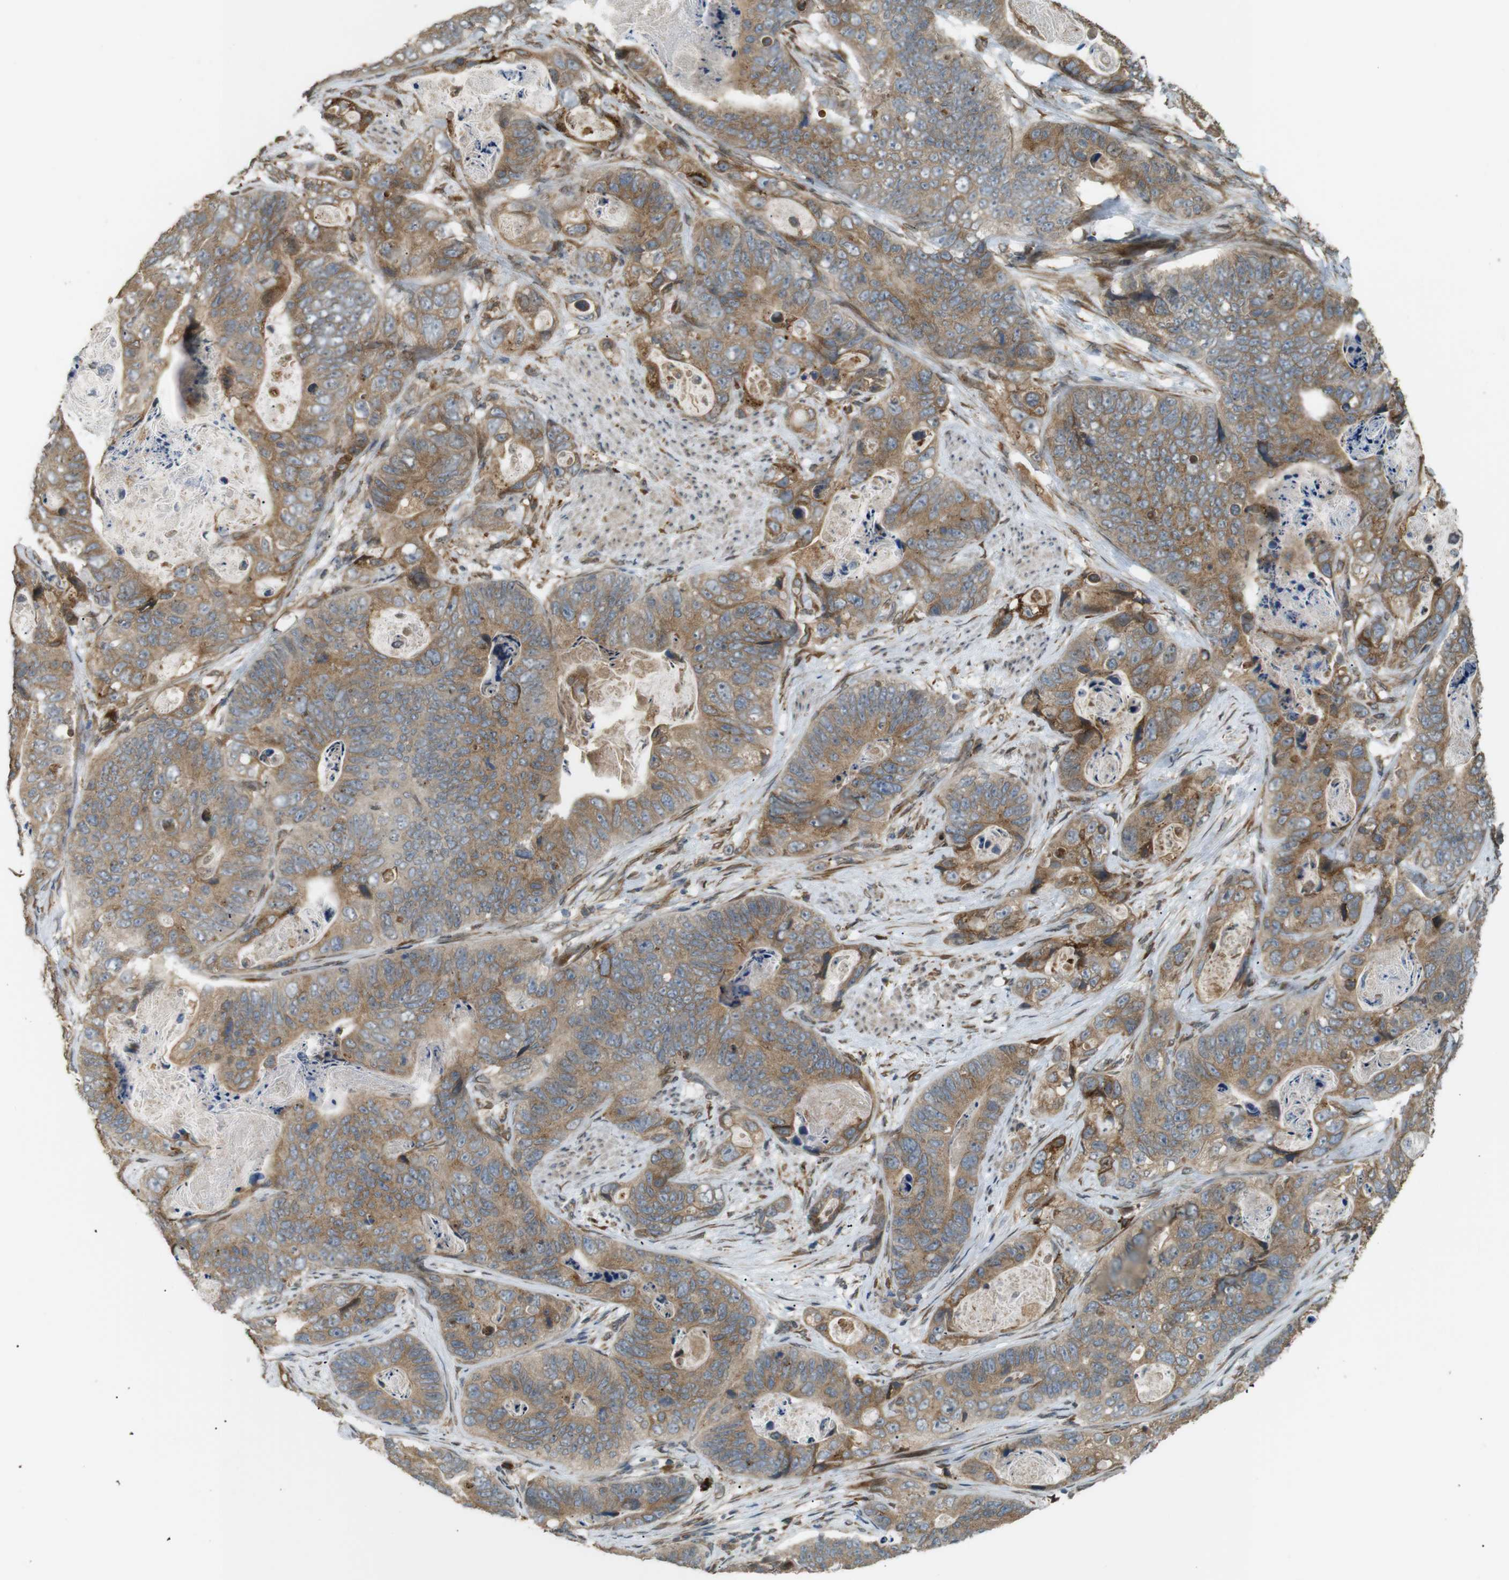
{"staining": {"intensity": "moderate", "quantity": ">75%", "location": "cytoplasmic/membranous"}, "tissue": "stomach cancer", "cell_type": "Tumor cells", "image_type": "cancer", "snomed": [{"axis": "morphology", "description": "Adenocarcinoma, NOS"}, {"axis": "topography", "description": "Stomach"}], "caption": "About >75% of tumor cells in adenocarcinoma (stomach) reveal moderate cytoplasmic/membranous protein positivity as visualized by brown immunohistochemical staining.", "gene": "TMED4", "patient": {"sex": "female", "age": 89}}